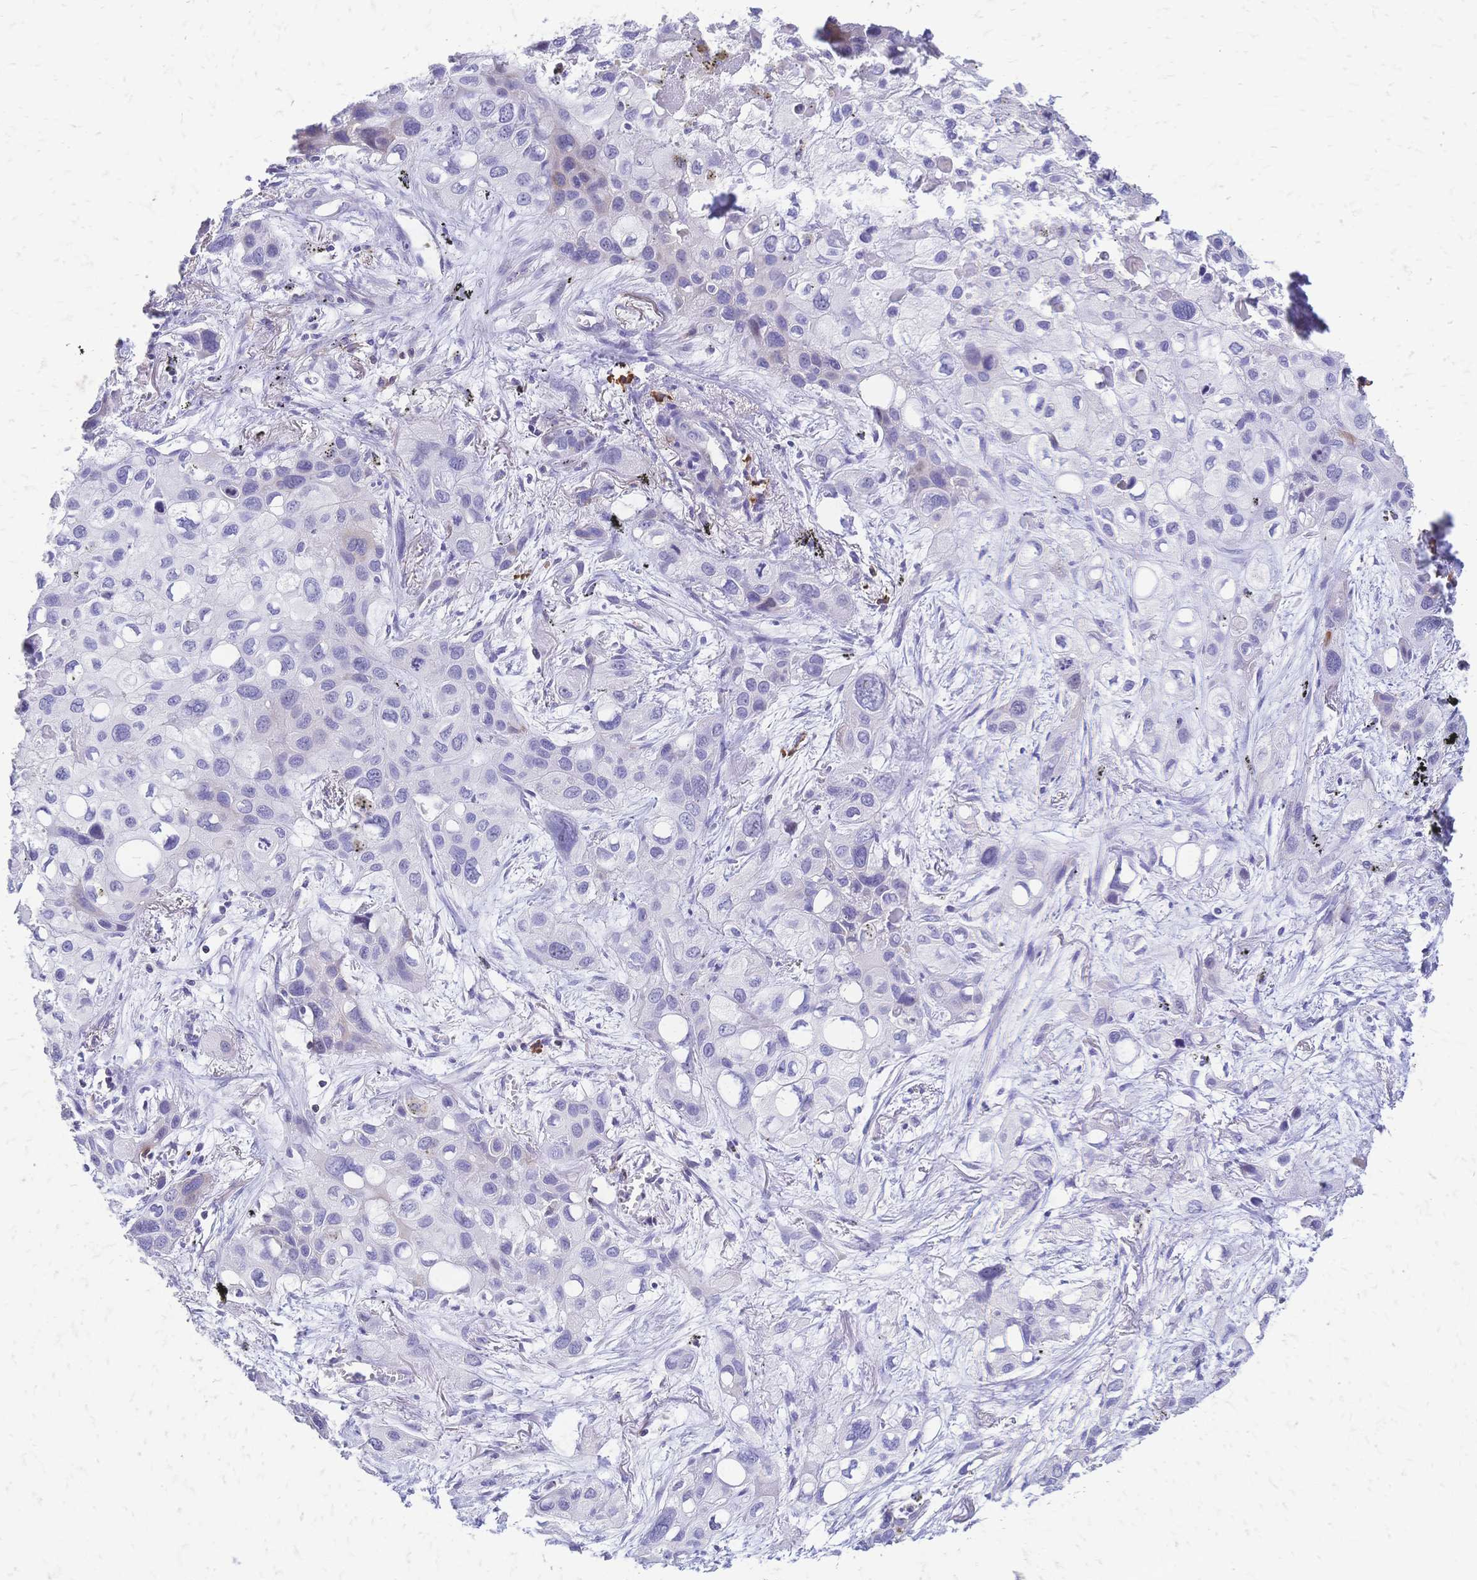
{"staining": {"intensity": "negative", "quantity": "none", "location": "none"}, "tissue": "lung cancer", "cell_type": "Tumor cells", "image_type": "cancer", "snomed": [{"axis": "morphology", "description": "Squamous cell carcinoma, NOS"}, {"axis": "morphology", "description": "Squamous cell carcinoma, metastatic, NOS"}, {"axis": "topography", "description": "Lung"}], "caption": "Tumor cells are negative for brown protein staining in lung cancer (squamous cell carcinoma).", "gene": "IL2RA", "patient": {"sex": "male", "age": 59}}